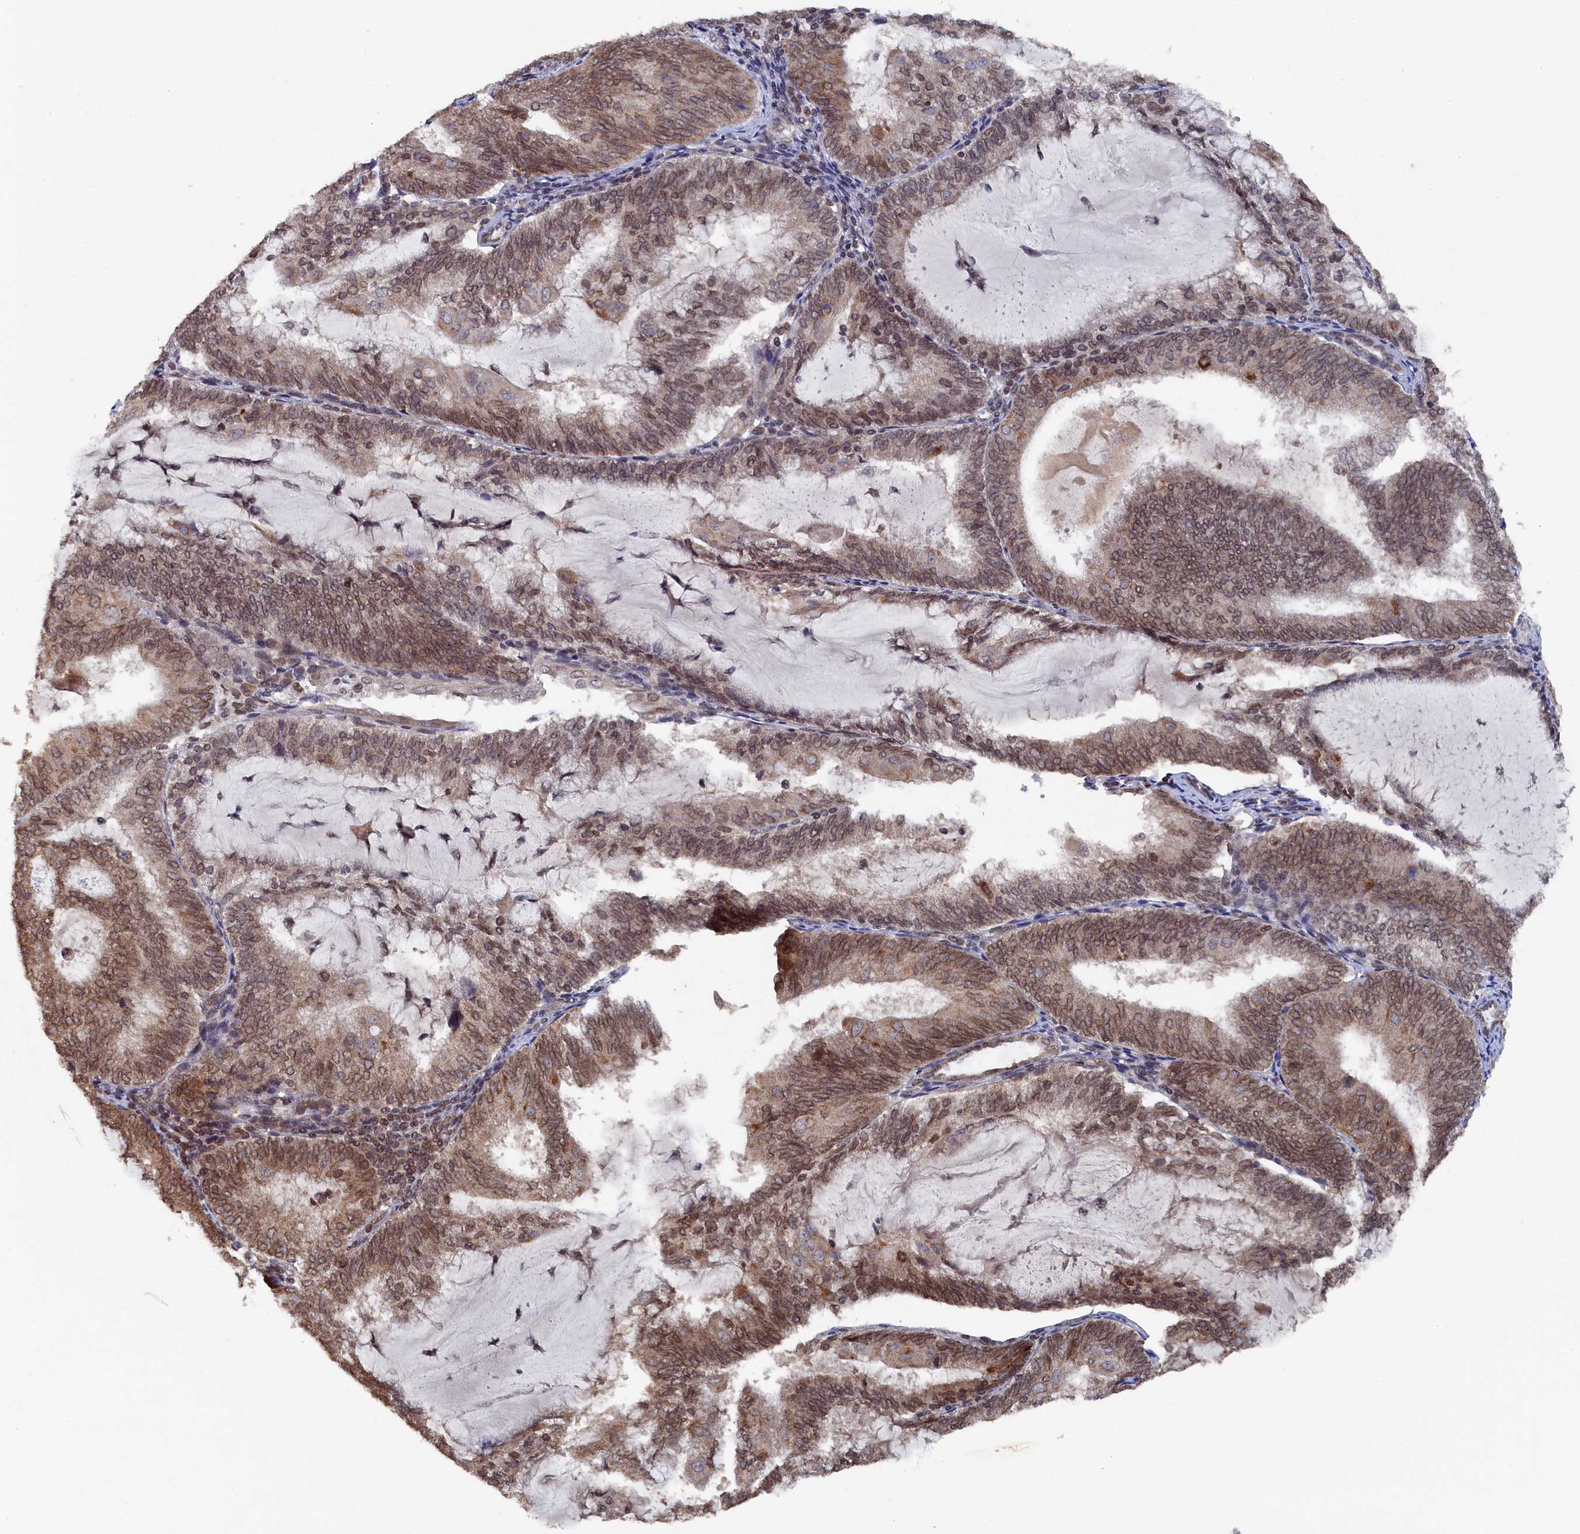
{"staining": {"intensity": "moderate", "quantity": ">75%", "location": "cytoplasmic/membranous,nuclear"}, "tissue": "endometrial cancer", "cell_type": "Tumor cells", "image_type": "cancer", "snomed": [{"axis": "morphology", "description": "Adenocarcinoma, NOS"}, {"axis": "topography", "description": "Endometrium"}], "caption": "Immunohistochemistry (DAB (3,3'-diaminobenzidine)) staining of human endometrial adenocarcinoma demonstrates moderate cytoplasmic/membranous and nuclear protein positivity in approximately >75% of tumor cells.", "gene": "ANKEF1", "patient": {"sex": "female", "age": 81}}